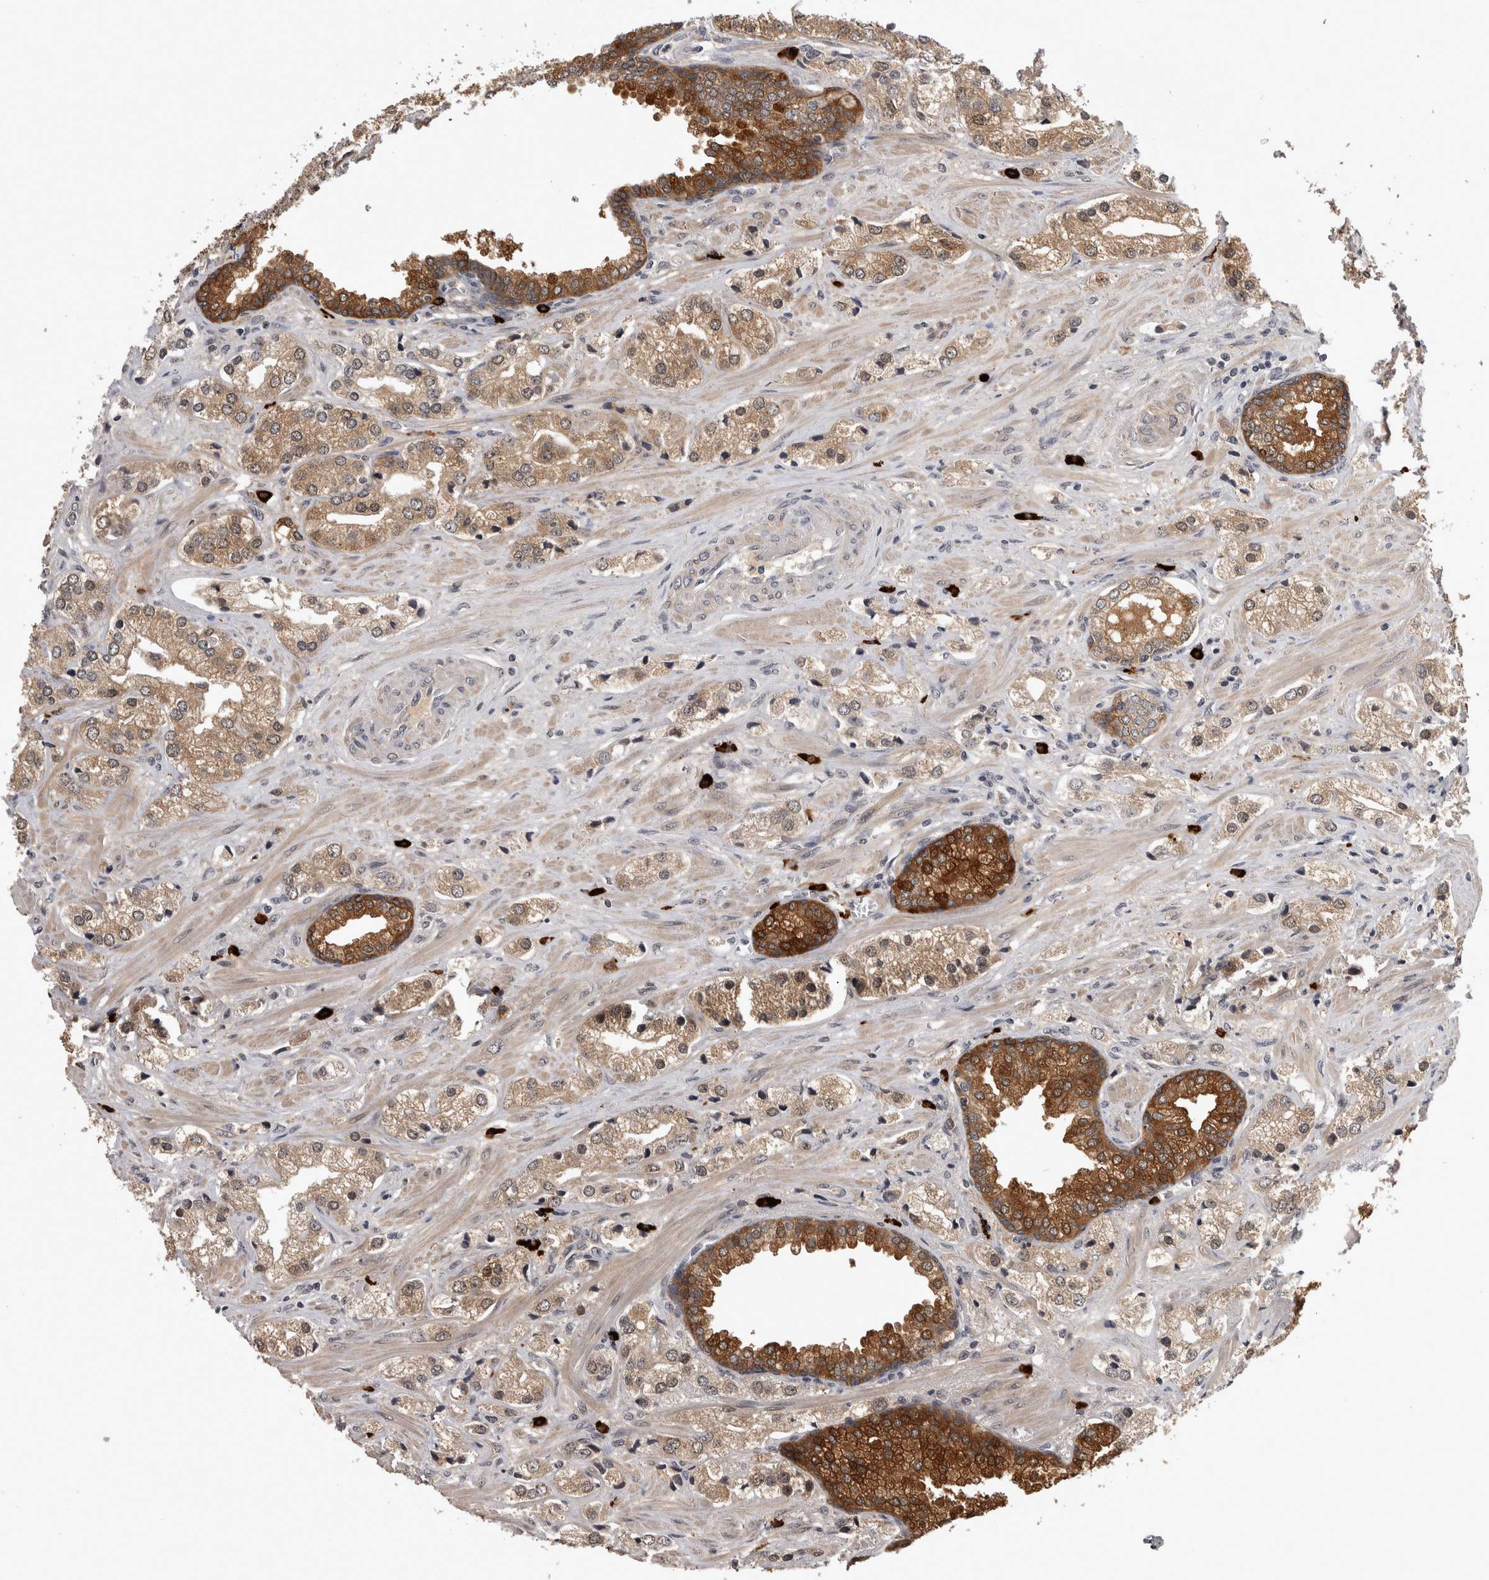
{"staining": {"intensity": "moderate", "quantity": ">75%", "location": "cytoplasmic/membranous,nuclear"}, "tissue": "prostate cancer", "cell_type": "Tumor cells", "image_type": "cancer", "snomed": [{"axis": "morphology", "description": "Adenocarcinoma, High grade"}, {"axis": "topography", "description": "Prostate"}], "caption": "Prostate cancer stained for a protein (brown) displays moderate cytoplasmic/membranous and nuclear positive positivity in approximately >75% of tumor cells.", "gene": "PEBP4", "patient": {"sex": "male", "age": 66}}